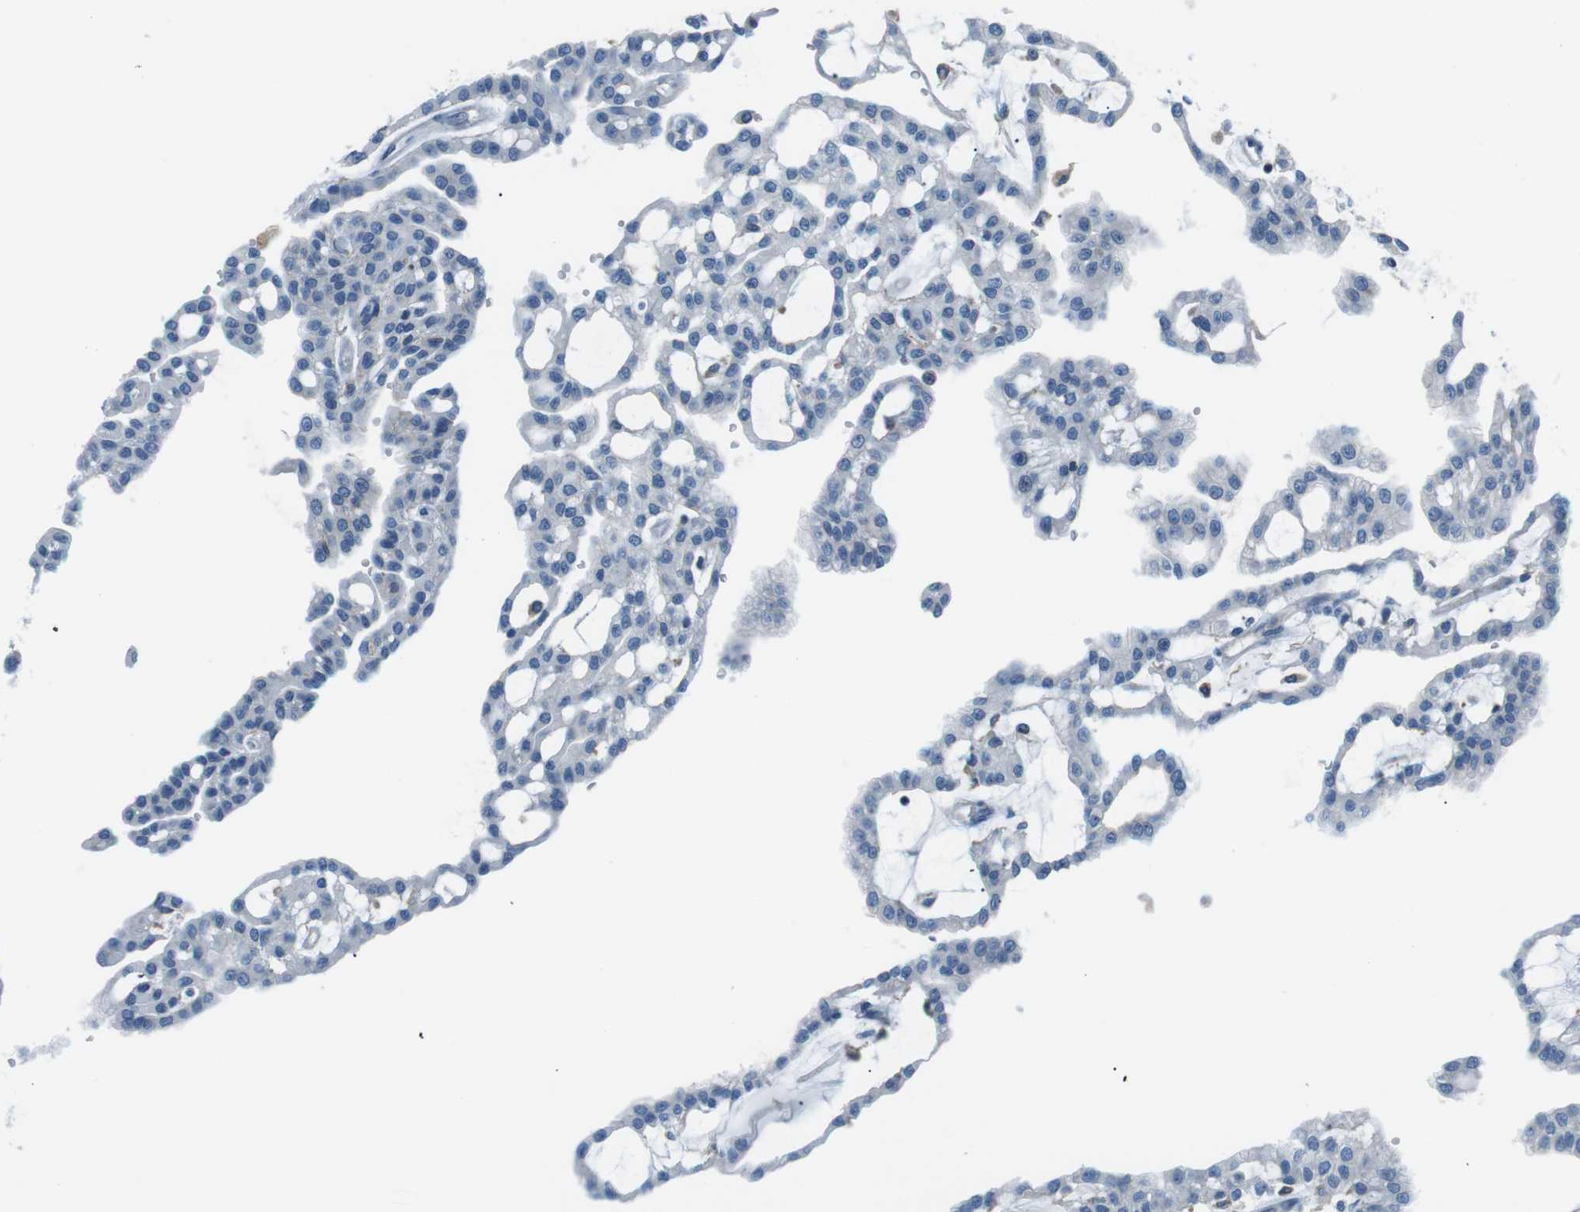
{"staining": {"intensity": "negative", "quantity": "none", "location": "none"}, "tissue": "renal cancer", "cell_type": "Tumor cells", "image_type": "cancer", "snomed": [{"axis": "morphology", "description": "Adenocarcinoma, NOS"}, {"axis": "topography", "description": "Kidney"}], "caption": "Immunohistochemistry (IHC) histopathology image of human renal cancer stained for a protein (brown), which exhibits no staining in tumor cells.", "gene": "ARVCF", "patient": {"sex": "male", "age": 63}}